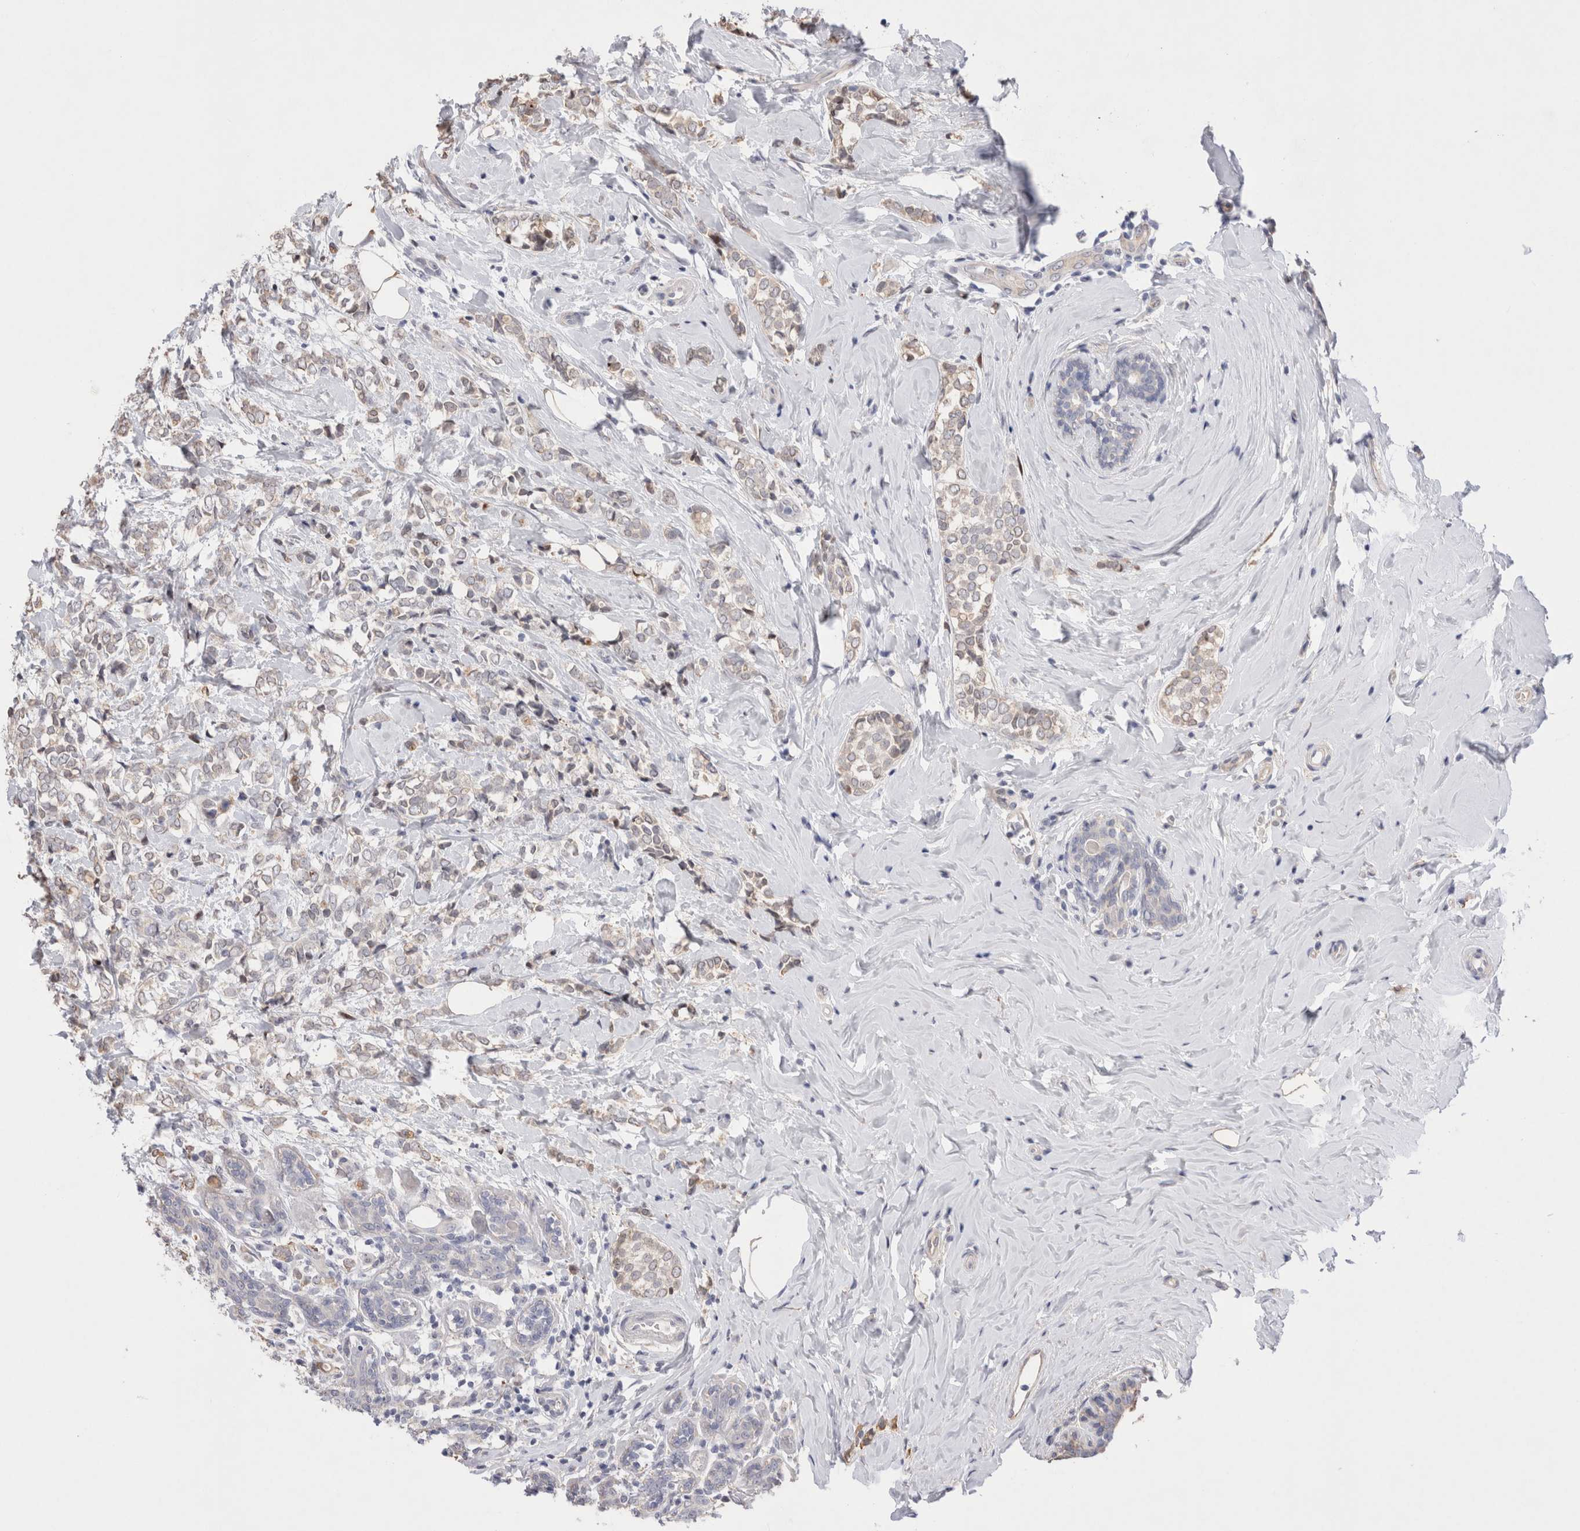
{"staining": {"intensity": "weak", "quantity": "25%-75%", "location": "cytoplasmic/membranous"}, "tissue": "breast cancer", "cell_type": "Tumor cells", "image_type": "cancer", "snomed": [{"axis": "morphology", "description": "Normal tissue, NOS"}, {"axis": "morphology", "description": "Lobular carcinoma"}, {"axis": "topography", "description": "Breast"}], "caption": "Weak cytoplasmic/membranous expression for a protein is identified in about 25%-75% of tumor cells of lobular carcinoma (breast) using immunohistochemistry.", "gene": "GIMAP6", "patient": {"sex": "female", "age": 47}}